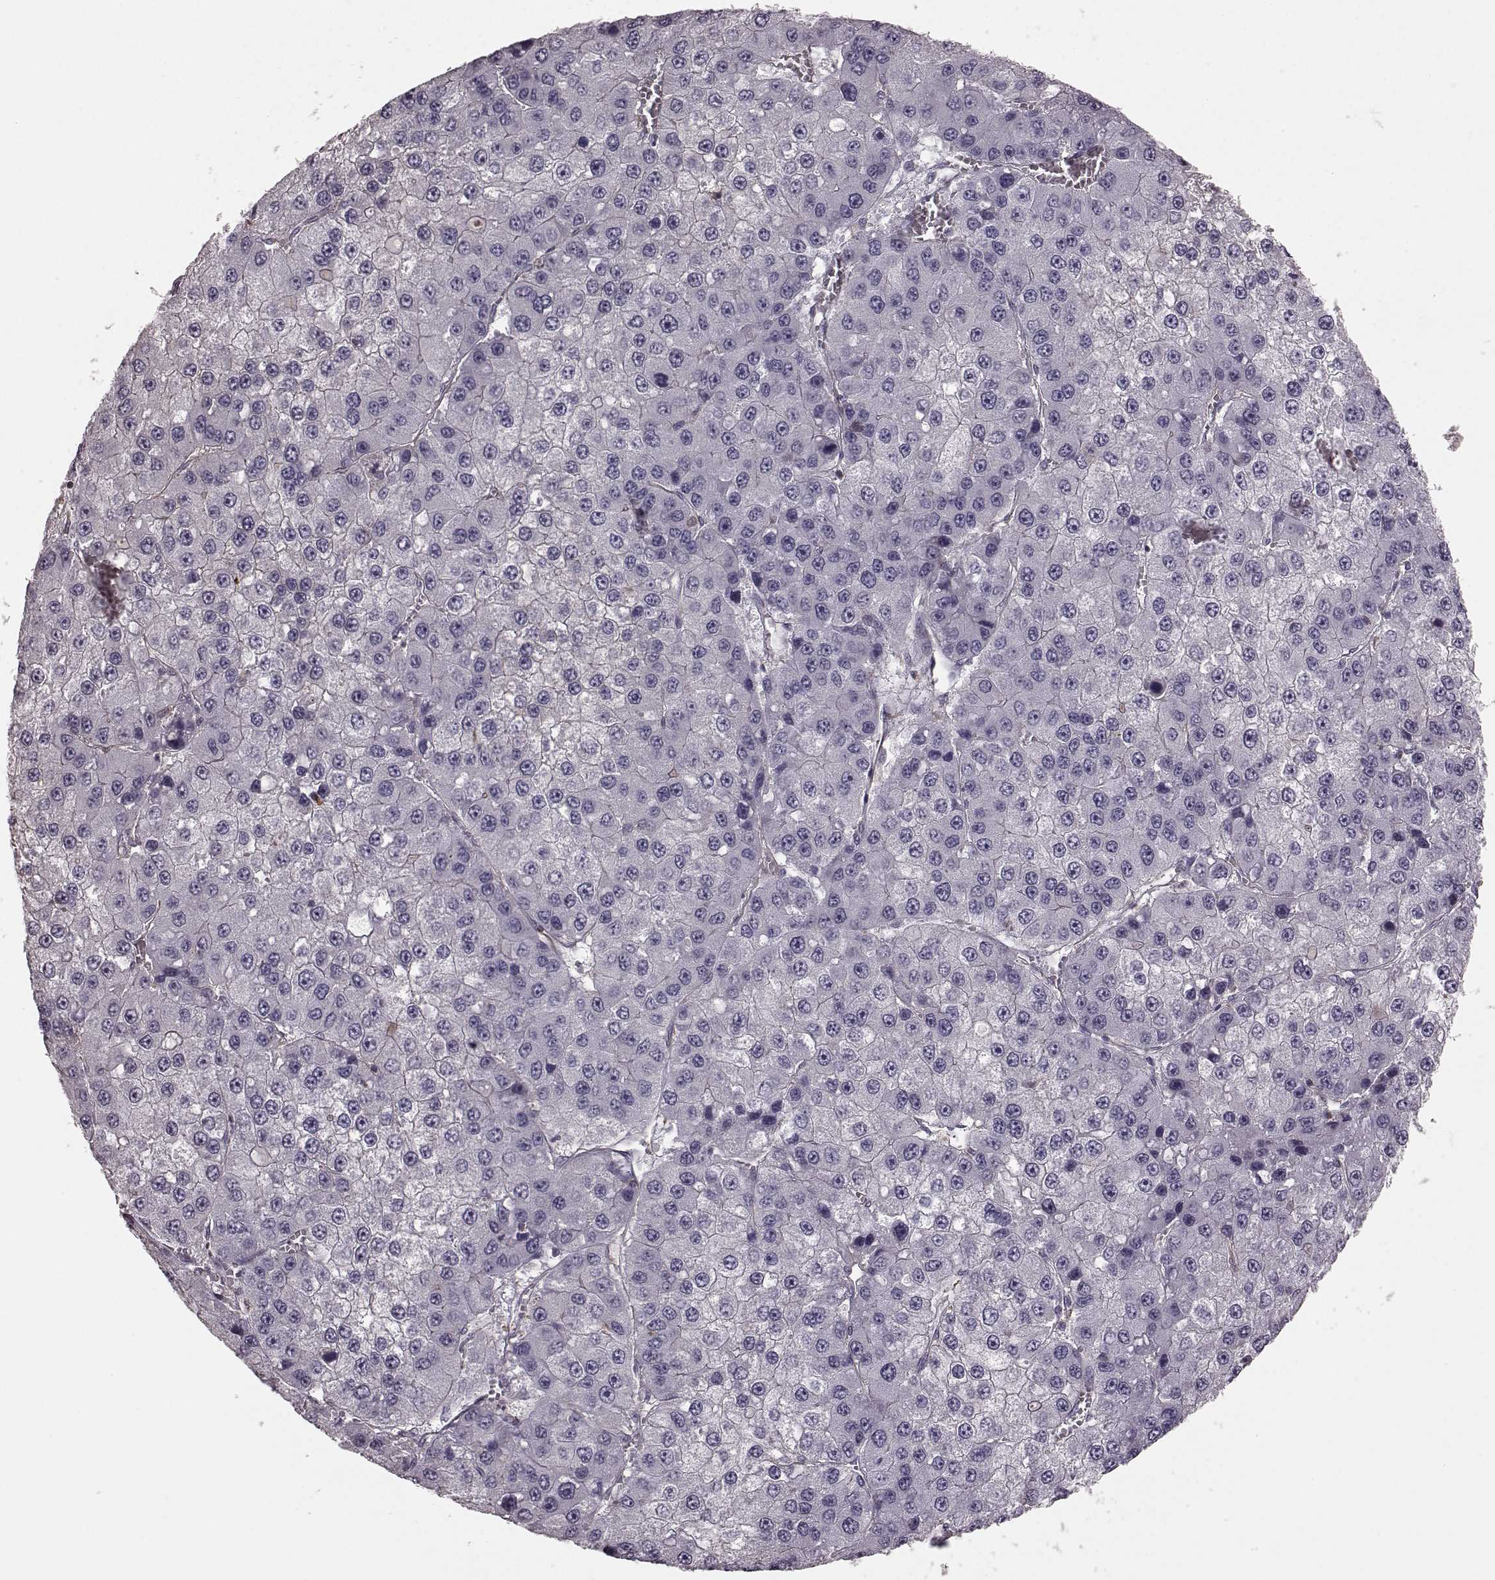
{"staining": {"intensity": "negative", "quantity": "none", "location": "none"}, "tissue": "liver cancer", "cell_type": "Tumor cells", "image_type": "cancer", "snomed": [{"axis": "morphology", "description": "Carcinoma, Hepatocellular, NOS"}, {"axis": "topography", "description": "Liver"}], "caption": "Micrograph shows no protein staining in tumor cells of liver cancer (hepatocellular carcinoma) tissue.", "gene": "PDCD1", "patient": {"sex": "female", "age": 73}}